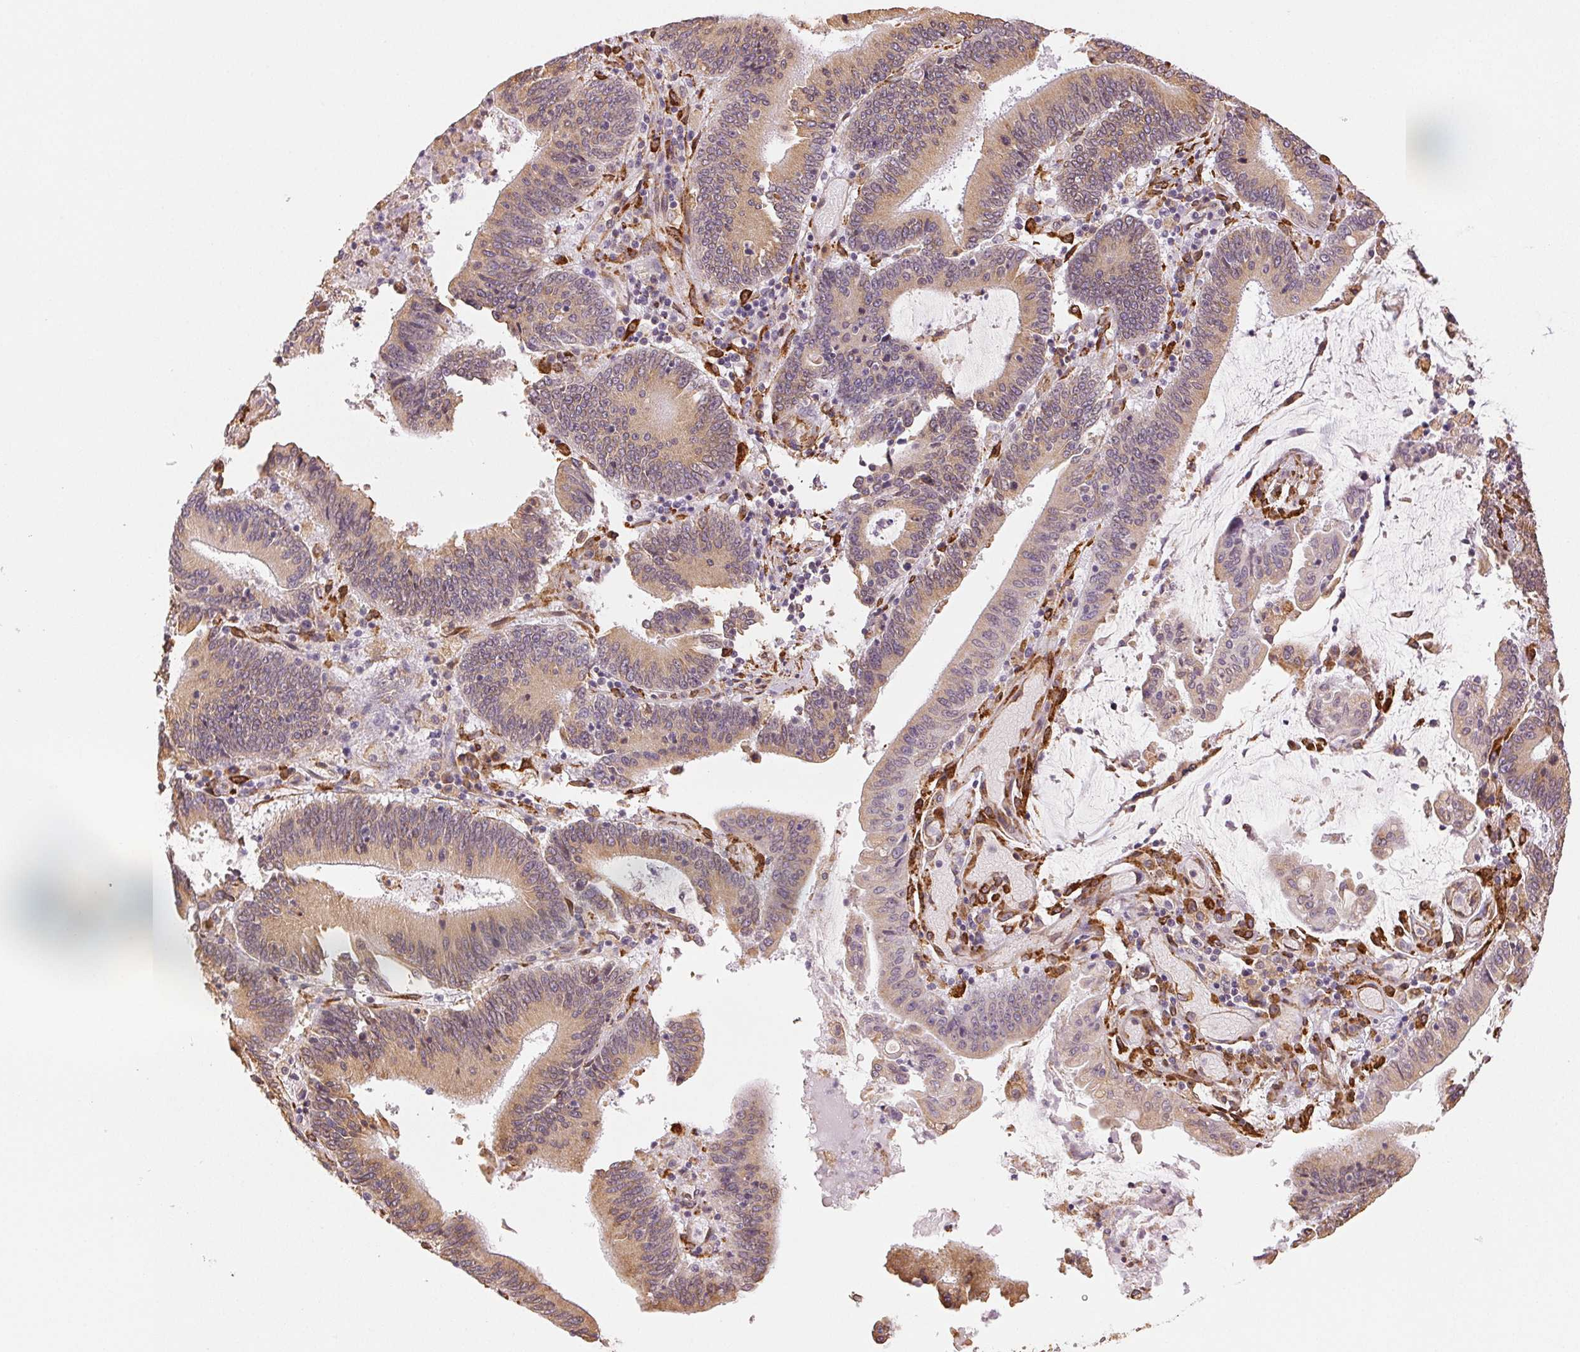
{"staining": {"intensity": "weak", "quantity": "25%-75%", "location": "cytoplasmic/membranous"}, "tissue": "stomach cancer", "cell_type": "Tumor cells", "image_type": "cancer", "snomed": [{"axis": "morphology", "description": "Adenocarcinoma, NOS"}, {"axis": "topography", "description": "Stomach, upper"}], "caption": "A brown stain labels weak cytoplasmic/membranous expression of a protein in human stomach cancer tumor cells. Nuclei are stained in blue.", "gene": "RCN3", "patient": {"sex": "male", "age": 68}}